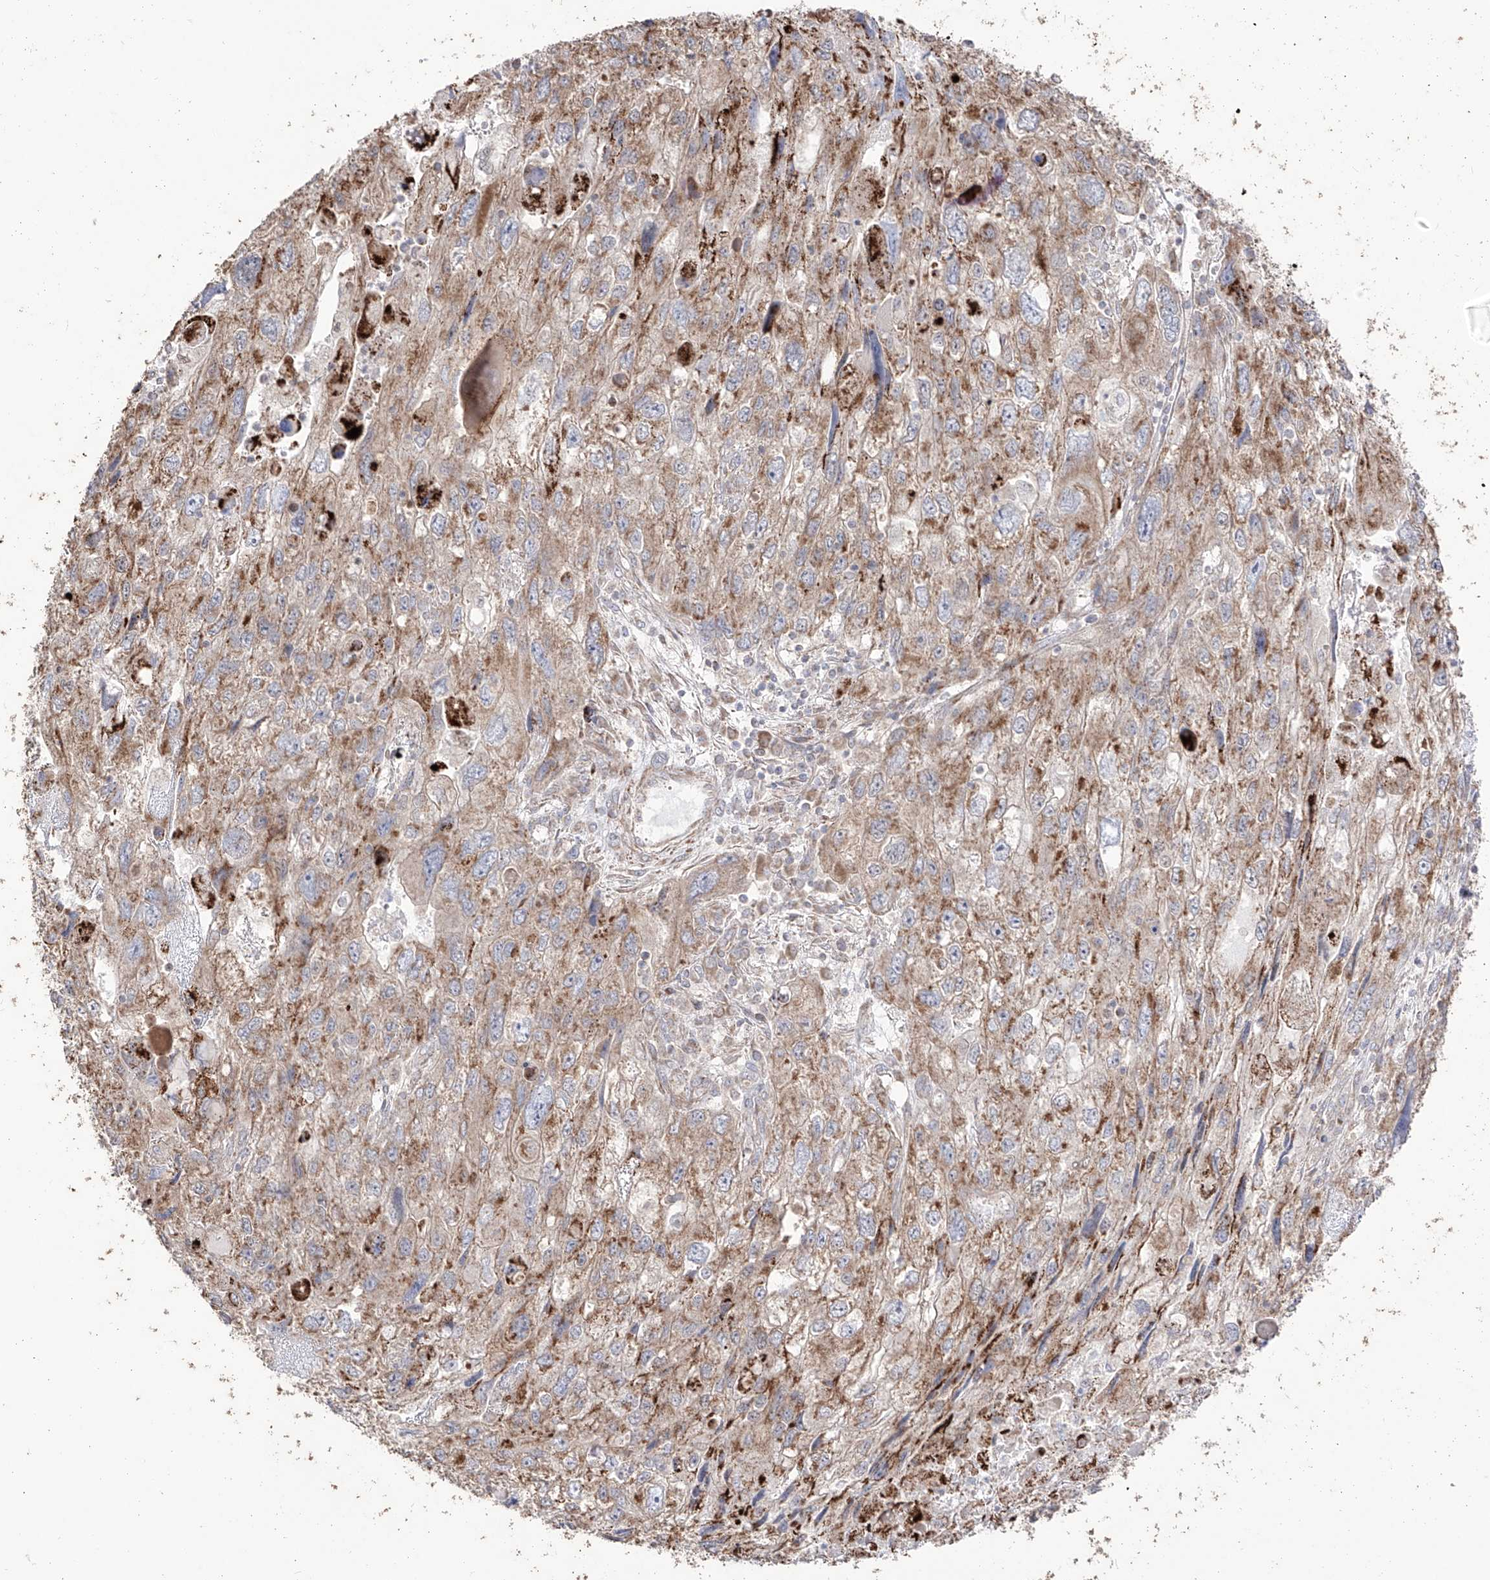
{"staining": {"intensity": "moderate", "quantity": ">75%", "location": "cytoplasmic/membranous"}, "tissue": "endometrial cancer", "cell_type": "Tumor cells", "image_type": "cancer", "snomed": [{"axis": "morphology", "description": "Adenocarcinoma, NOS"}, {"axis": "topography", "description": "Endometrium"}], "caption": "Endometrial adenocarcinoma stained with DAB IHC exhibits medium levels of moderate cytoplasmic/membranous expression in about >75% of tumor cells. (IHC, brightfield microscopy, high magnification).", "gene": "YKT6", "patient": {"sex": "female", "age": 49}}